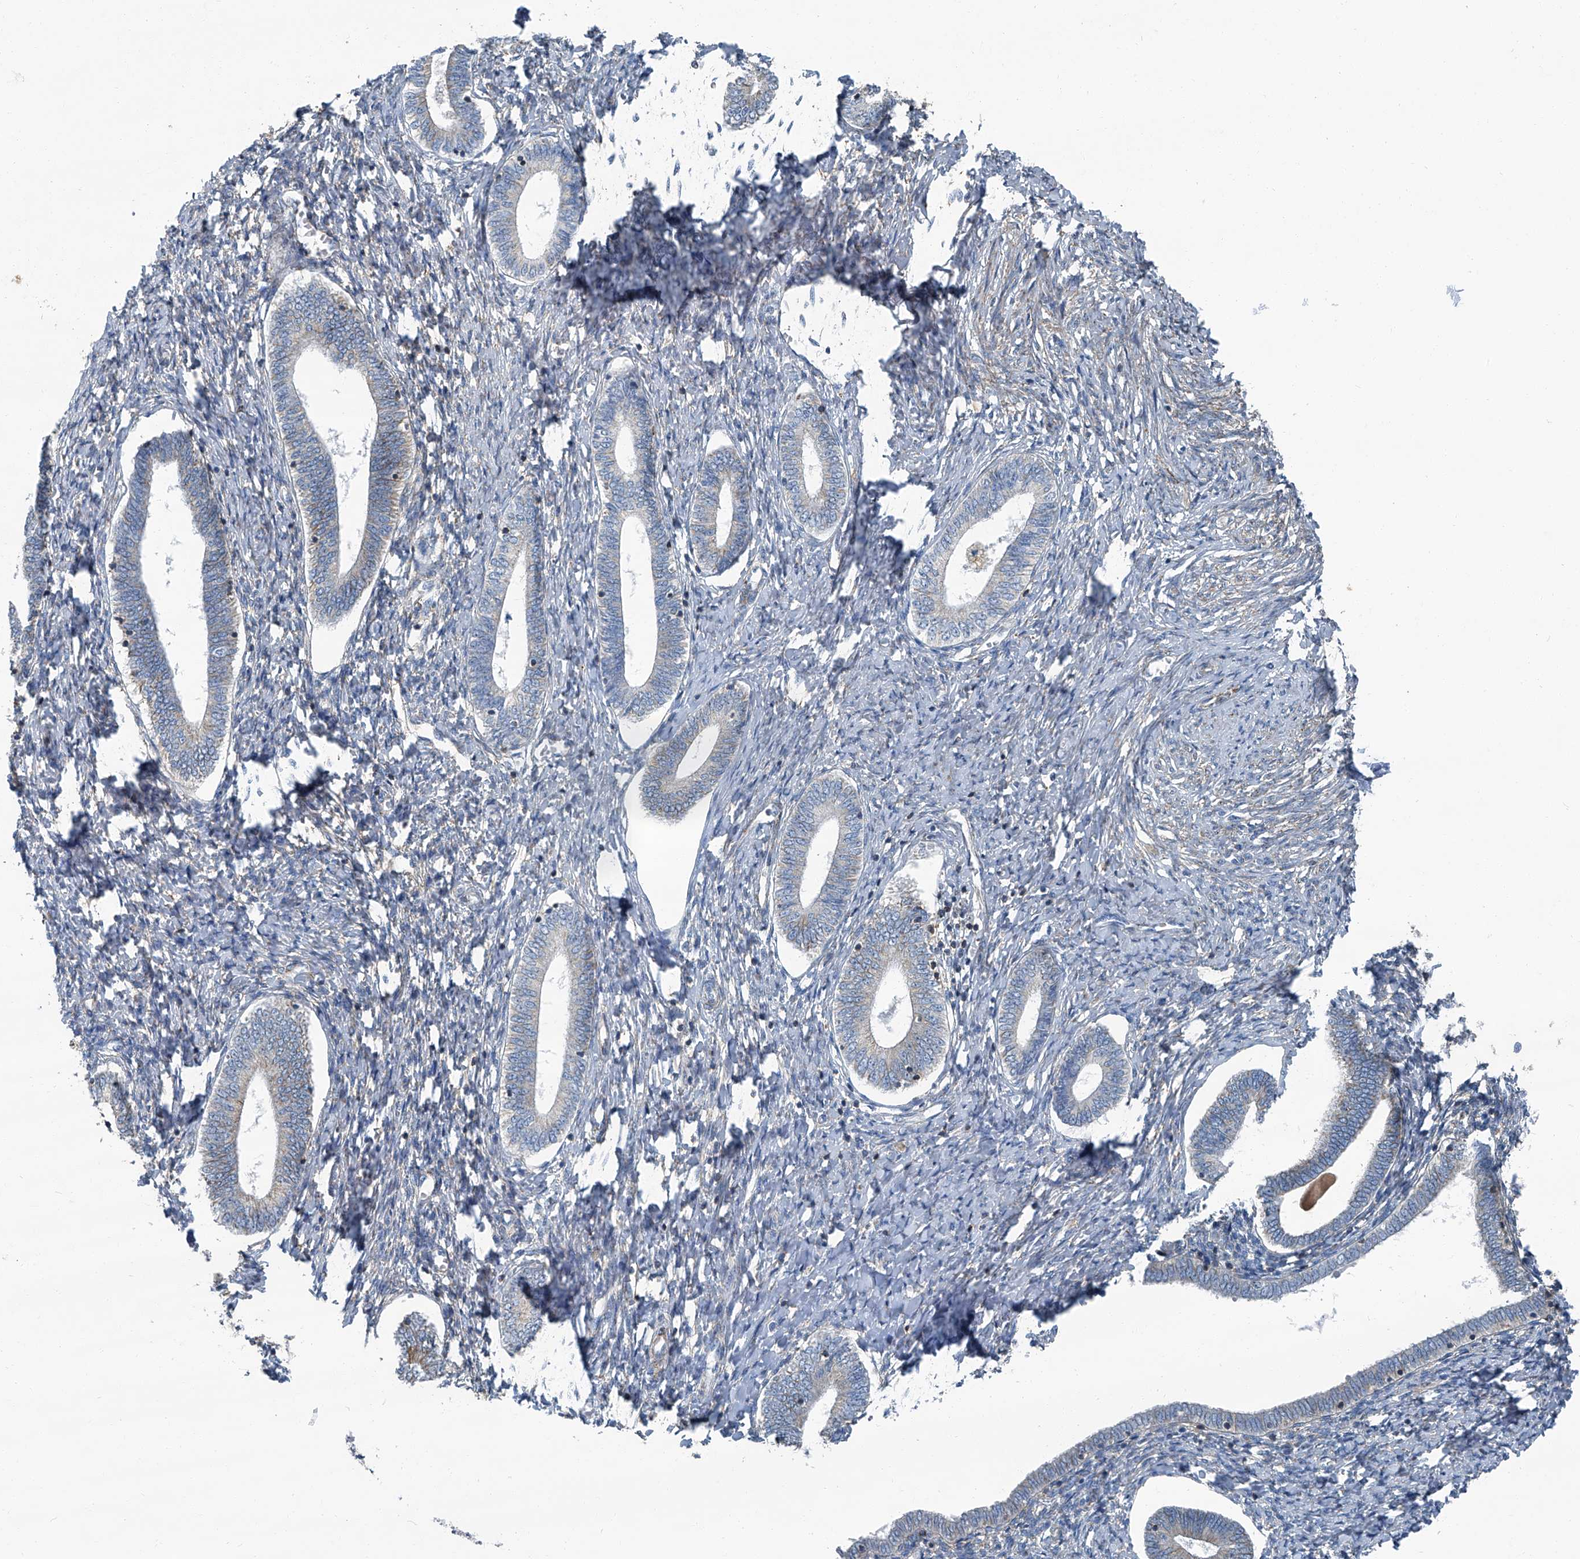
{"staining": {"intensity": "negative", "quantity": "none", "location": "none"}, "tissue": "endometrium", "cell_type": "Cells in endometrial stroma", "image_type": "normal", "snomed": [{"axis": "morphology", "description": "Normal tissue, NOS"}, {"axis": "topography", "description": "Endometrium"}], "caption": "High power microscopy micrograph of an immunohistochemistry (IHC) image of benign endometrium, revealing no significant staining in cells in endometrial stroma.", "gene": "SEPTIN7", "patient": {"sex": "female", "age": 72}}